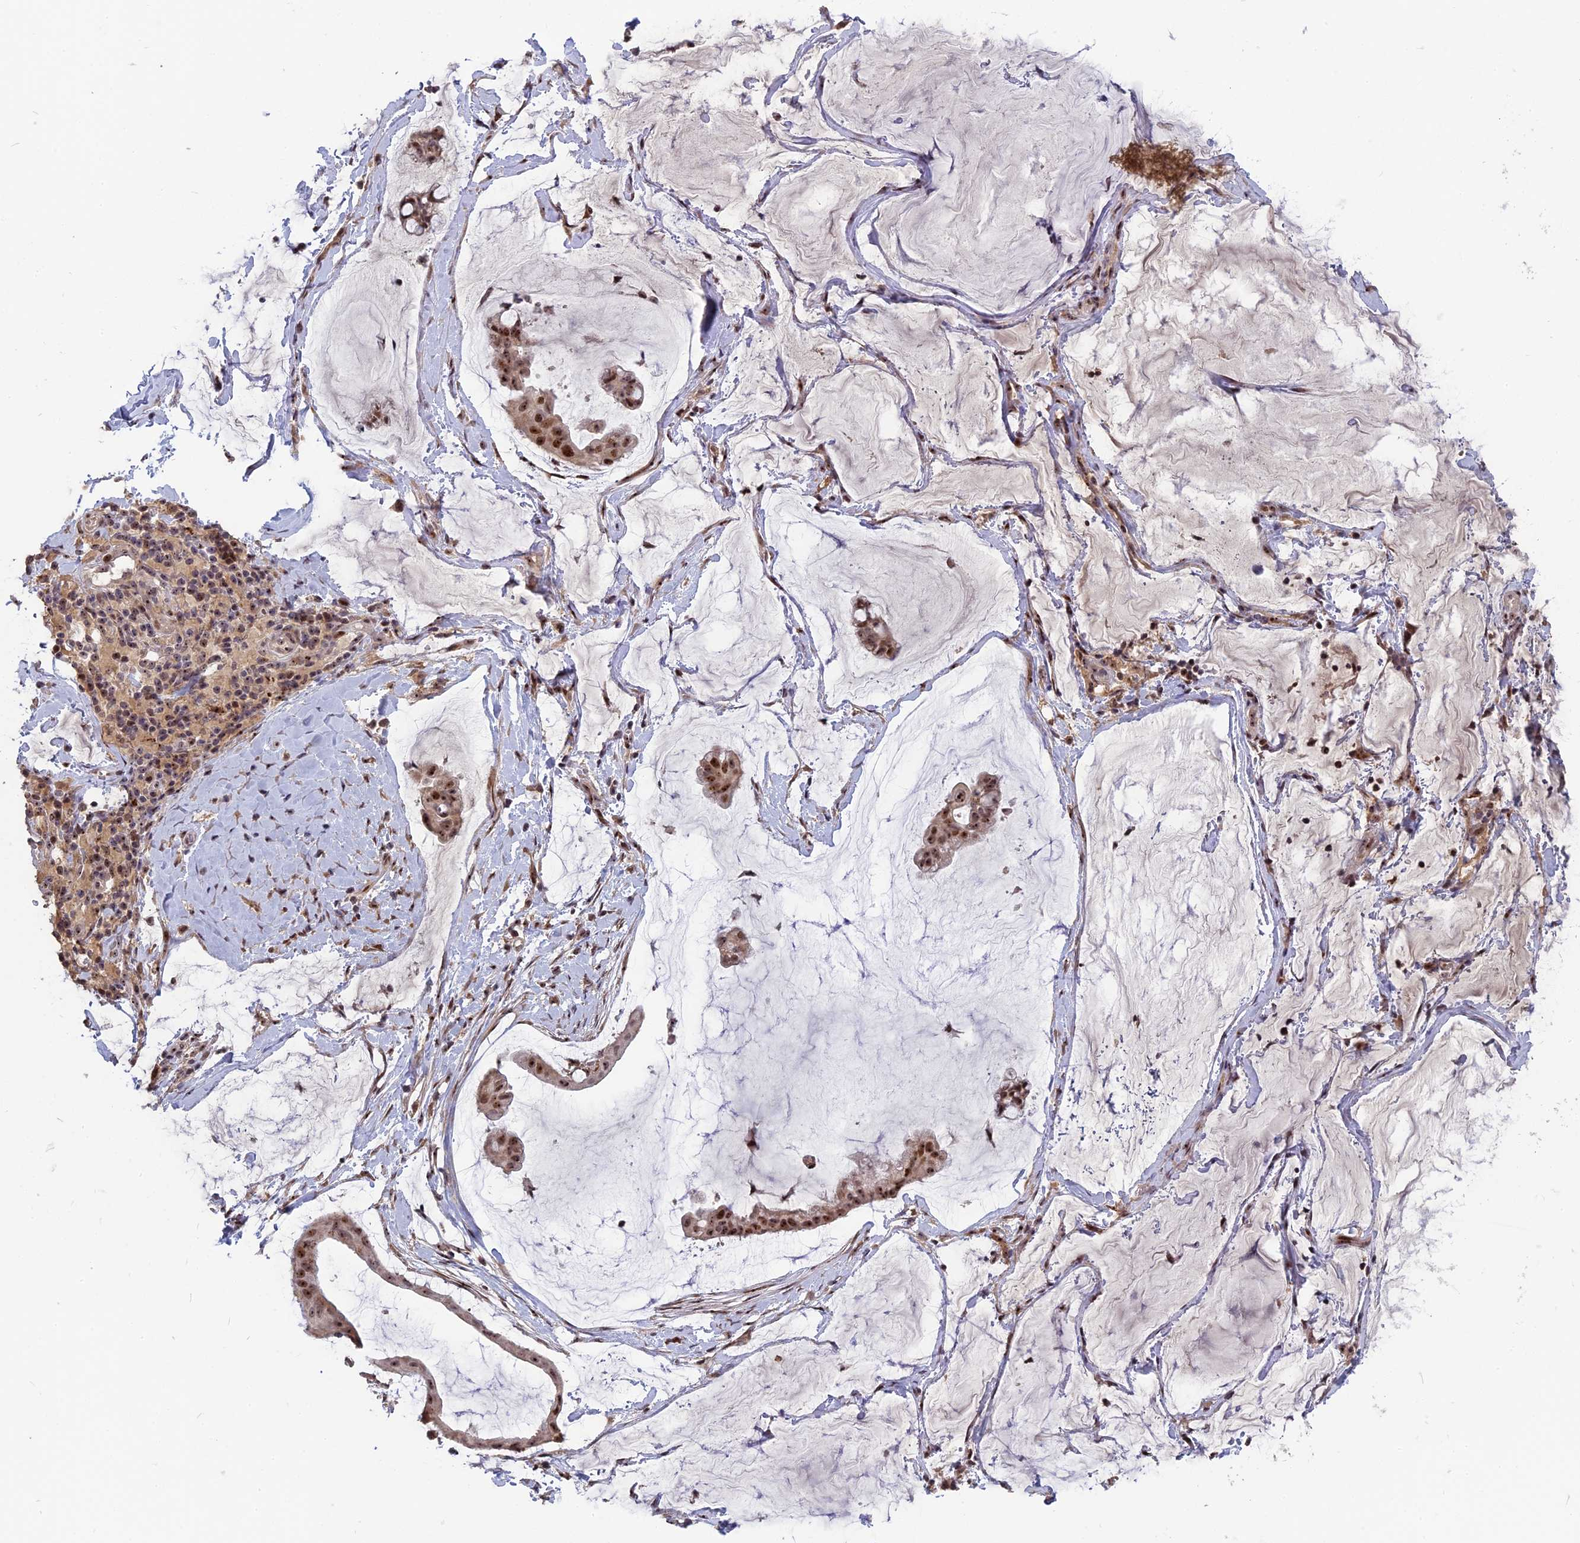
{"staining": {"intensity": "moderate", "quantity": ">75%", "location": "nuclear"}, "tissue": "ovarian cancer", "cell_type": "Tumor cells", "image_type": "cancer", "snomed": [{"axis": "morphology", "description": "Cystadenocarcinoma, mucinous, NOS"}, {"axis": "topography", "description": "Ovary"}], "caption": "Immunohistochemical staining of mucinous cystadenocarcinoma (ovarian) exhibits medium levels of moderate nuclear protein staining in approximately >75% of tumor cells. (DAB (3,3'-diaminobenzidine) = brown stain, brightfield microscopy at high magnification).", "gene": "FAM131A", "patient": {"sex": "female", "age": 73}}